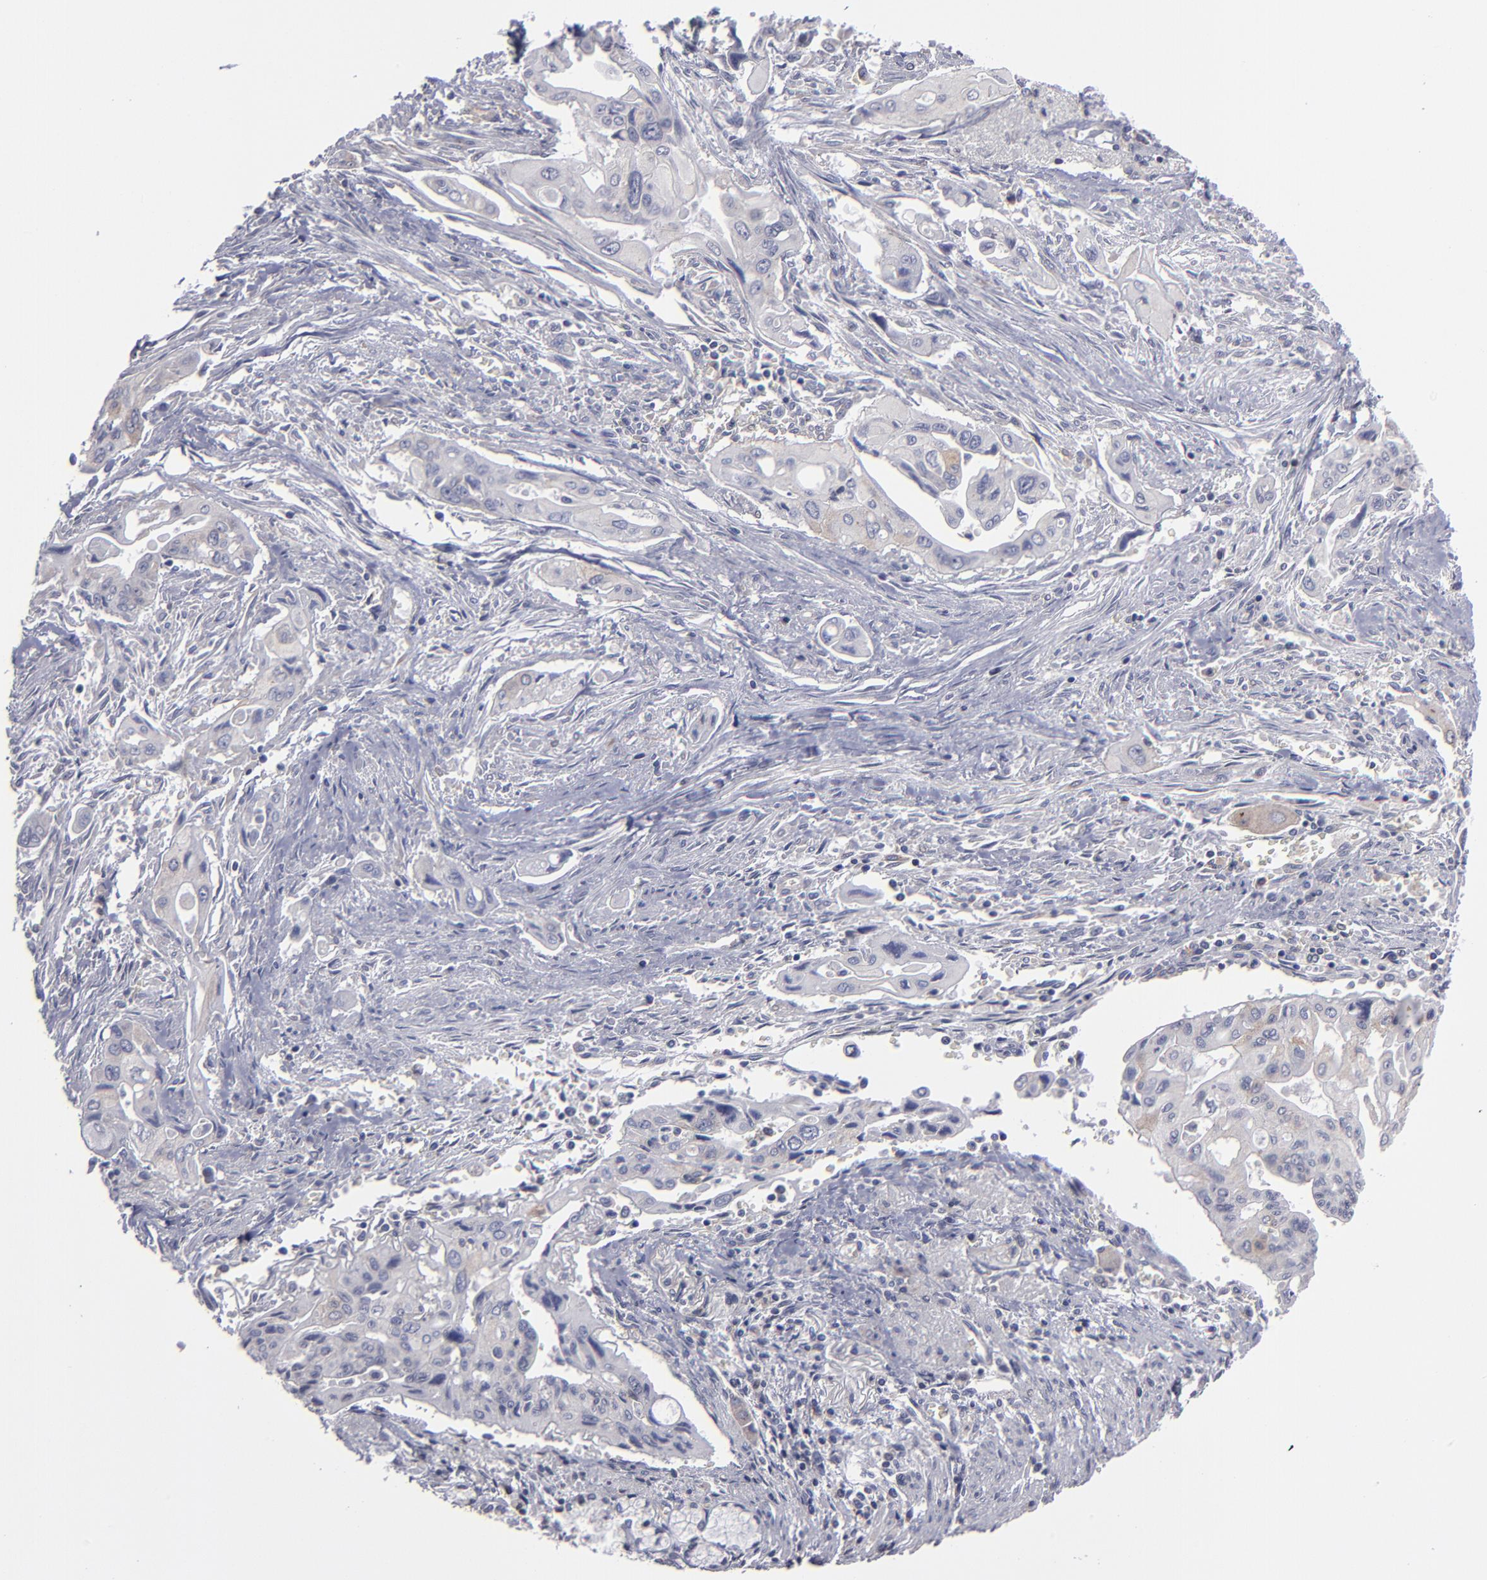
{"staining": {"intensity": "weak", "quantity": "<25%", "location": "cytoplasmic/membranous"}, "tissue": "pancreatic cancer", "cell_type": "Tumor cells", "image_type": "cancer", "snomed": [{"axis": "morphology", "description": "Adenocarcinoma, NOS"}, {"axis": "topography", "description": "Pancreas"}], "caption": "A high-resolution micrograph shows immunohistochemistry (IHC) staining of adenocarcinoma (pancreatic), which shows no significant expression in tumor cells. (Stains: DAB IHC with hematoxylin counter stain, Microscopy: brightfield microscopy at high magnification).", "gene": "CEP97", "patient": {"sex": "male", "age": 77}}